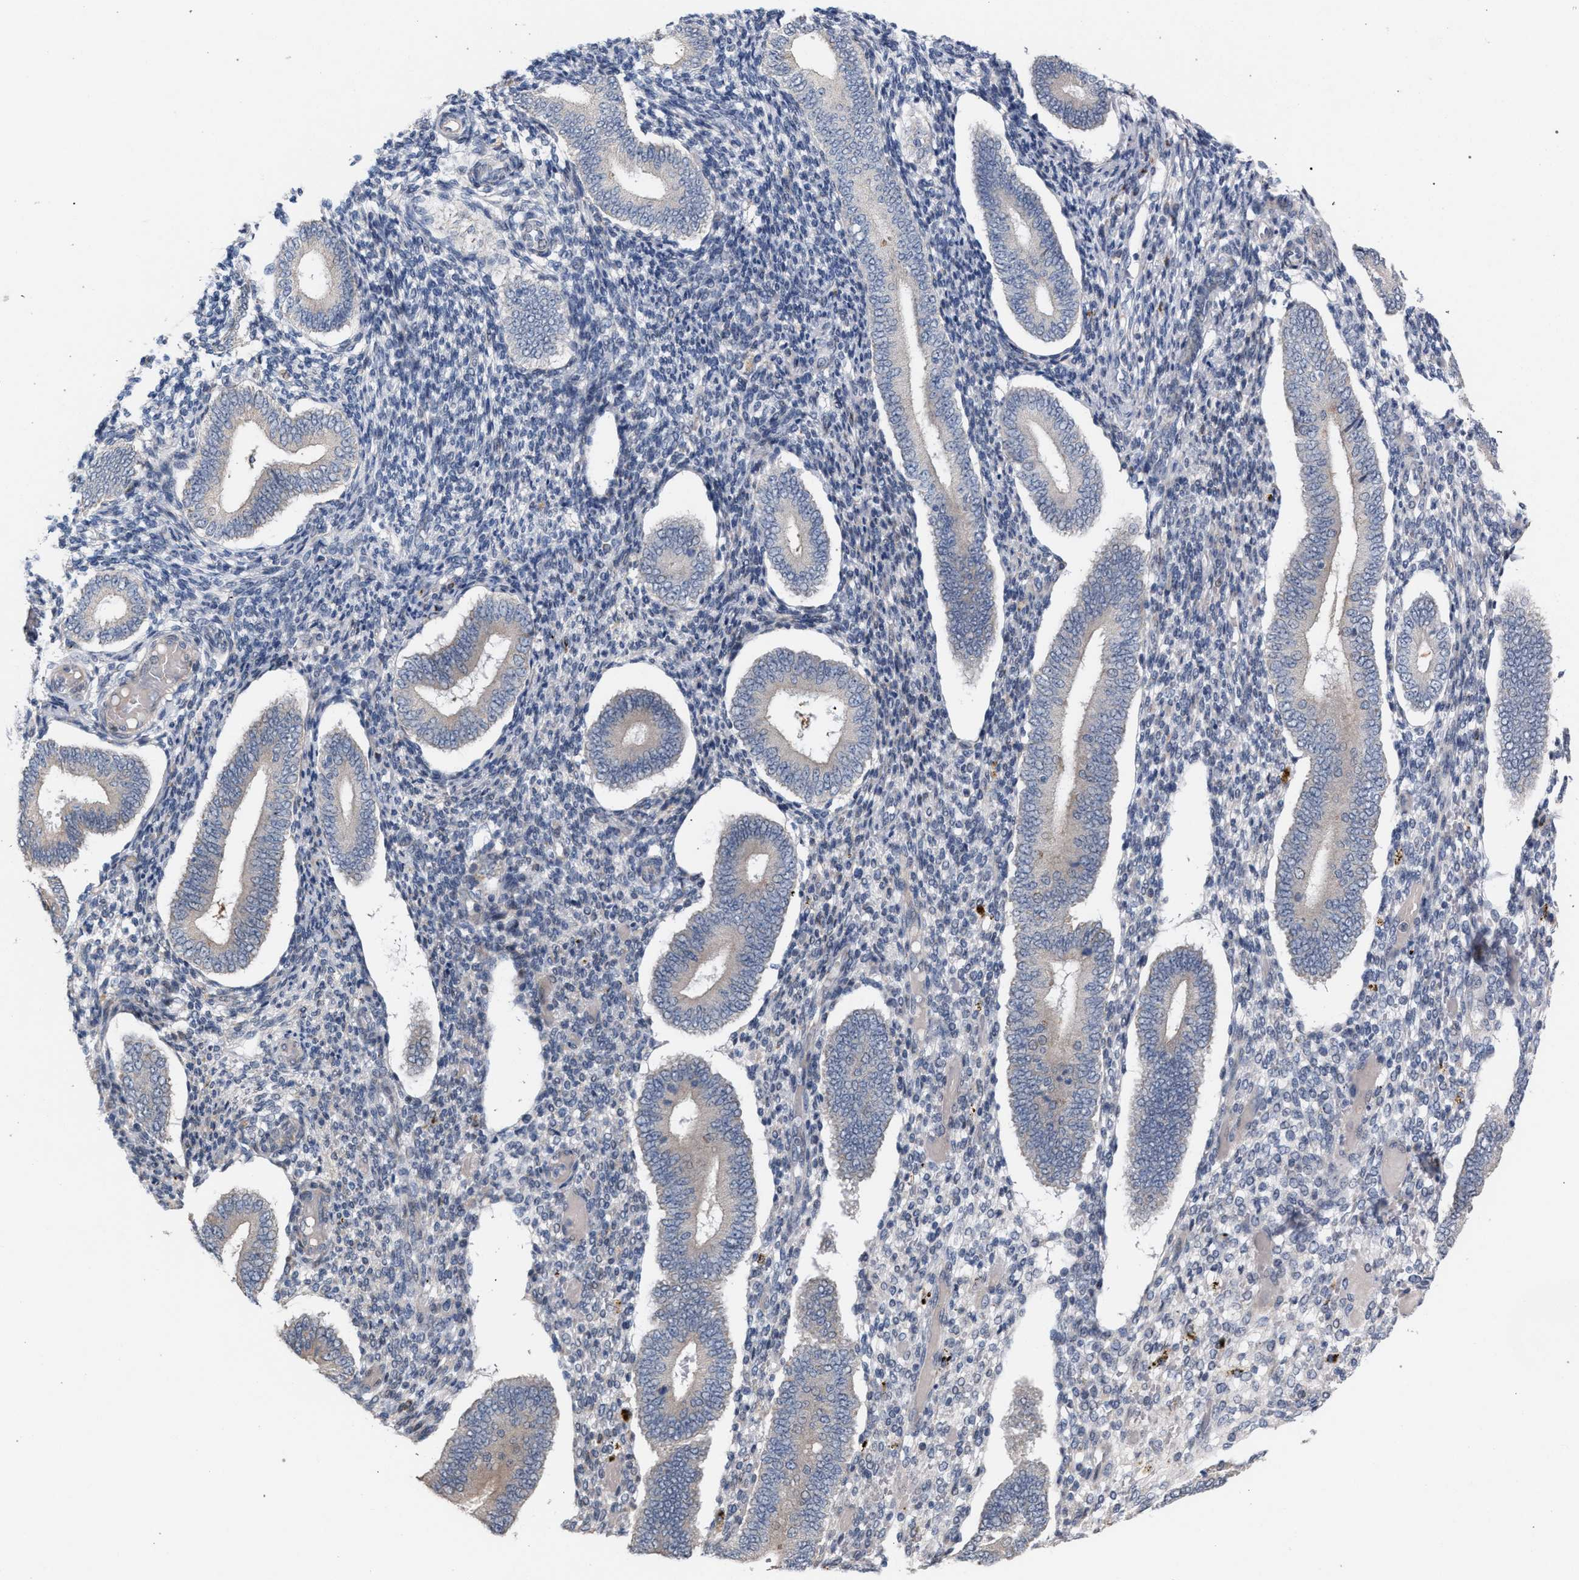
{"staining": {"intensity": "negative", "quantity": "none", "location": "none"}, "tissue": "endometrium", "cell_type": "Cells in endometrial stroma", "image_type": "normal", "snomed": [{"axis": "morphology", "description": "Normal tissue, NOS"}, {"axis": "topography", "description": "Endometrium"}], "caption": "The micrograph reveals no significant staining in cells in endometrial stroma of endometrium. (DAB (3,3'-diaminobenzidine) immunohistochemistry visualized using brightfield microscopy, high magnification).", "gene": "RNF135", "patient": {"sex": "female", "age": 42}}